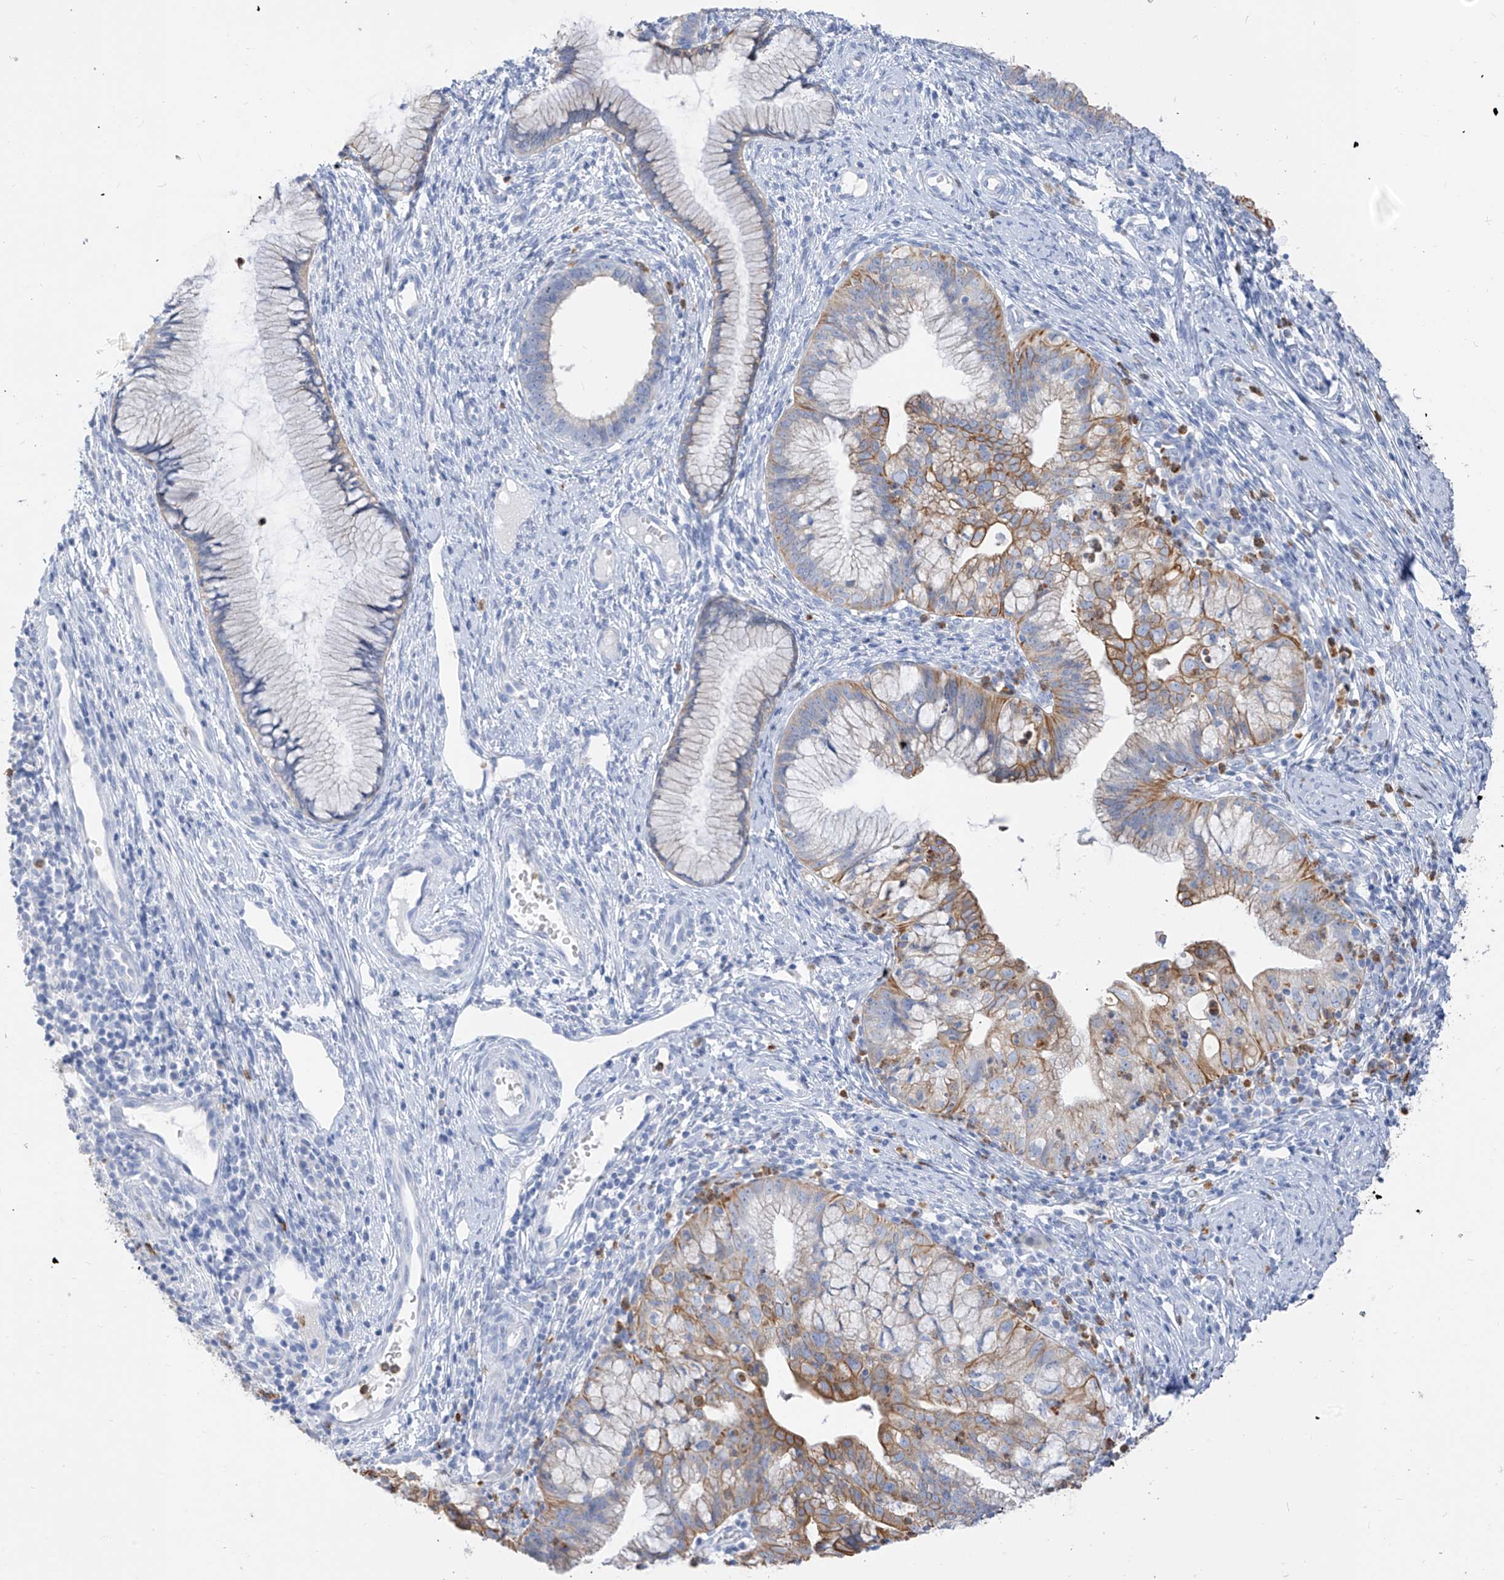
{"staining": {"intensity": "moderate", "quantity": "25%-75%", "location": "cytoplasmic/membranous"}, "tissue": "cervical cancer", "cell_type": "Tumor cells", "image_type": "cancer", "snomed": [{"axis": "morphology", "description": "Adenocarcinoma, NOS"}, {"axis": "topography", "description": "Cervix"}], "caption": "Adenocarcinoma (cervical) was stained to show a protein in brown. There is medium levels of moderate cytoplasmic/membranous expression in about 25%-75% of tumor cells. The staining is performed using DAB brown chromogen to label protein expression. The nuclei are counter-stained blue using hematoxylin.", "gene": "PAFAH1B3", "patient": {"sex": "female", "age": 36}}